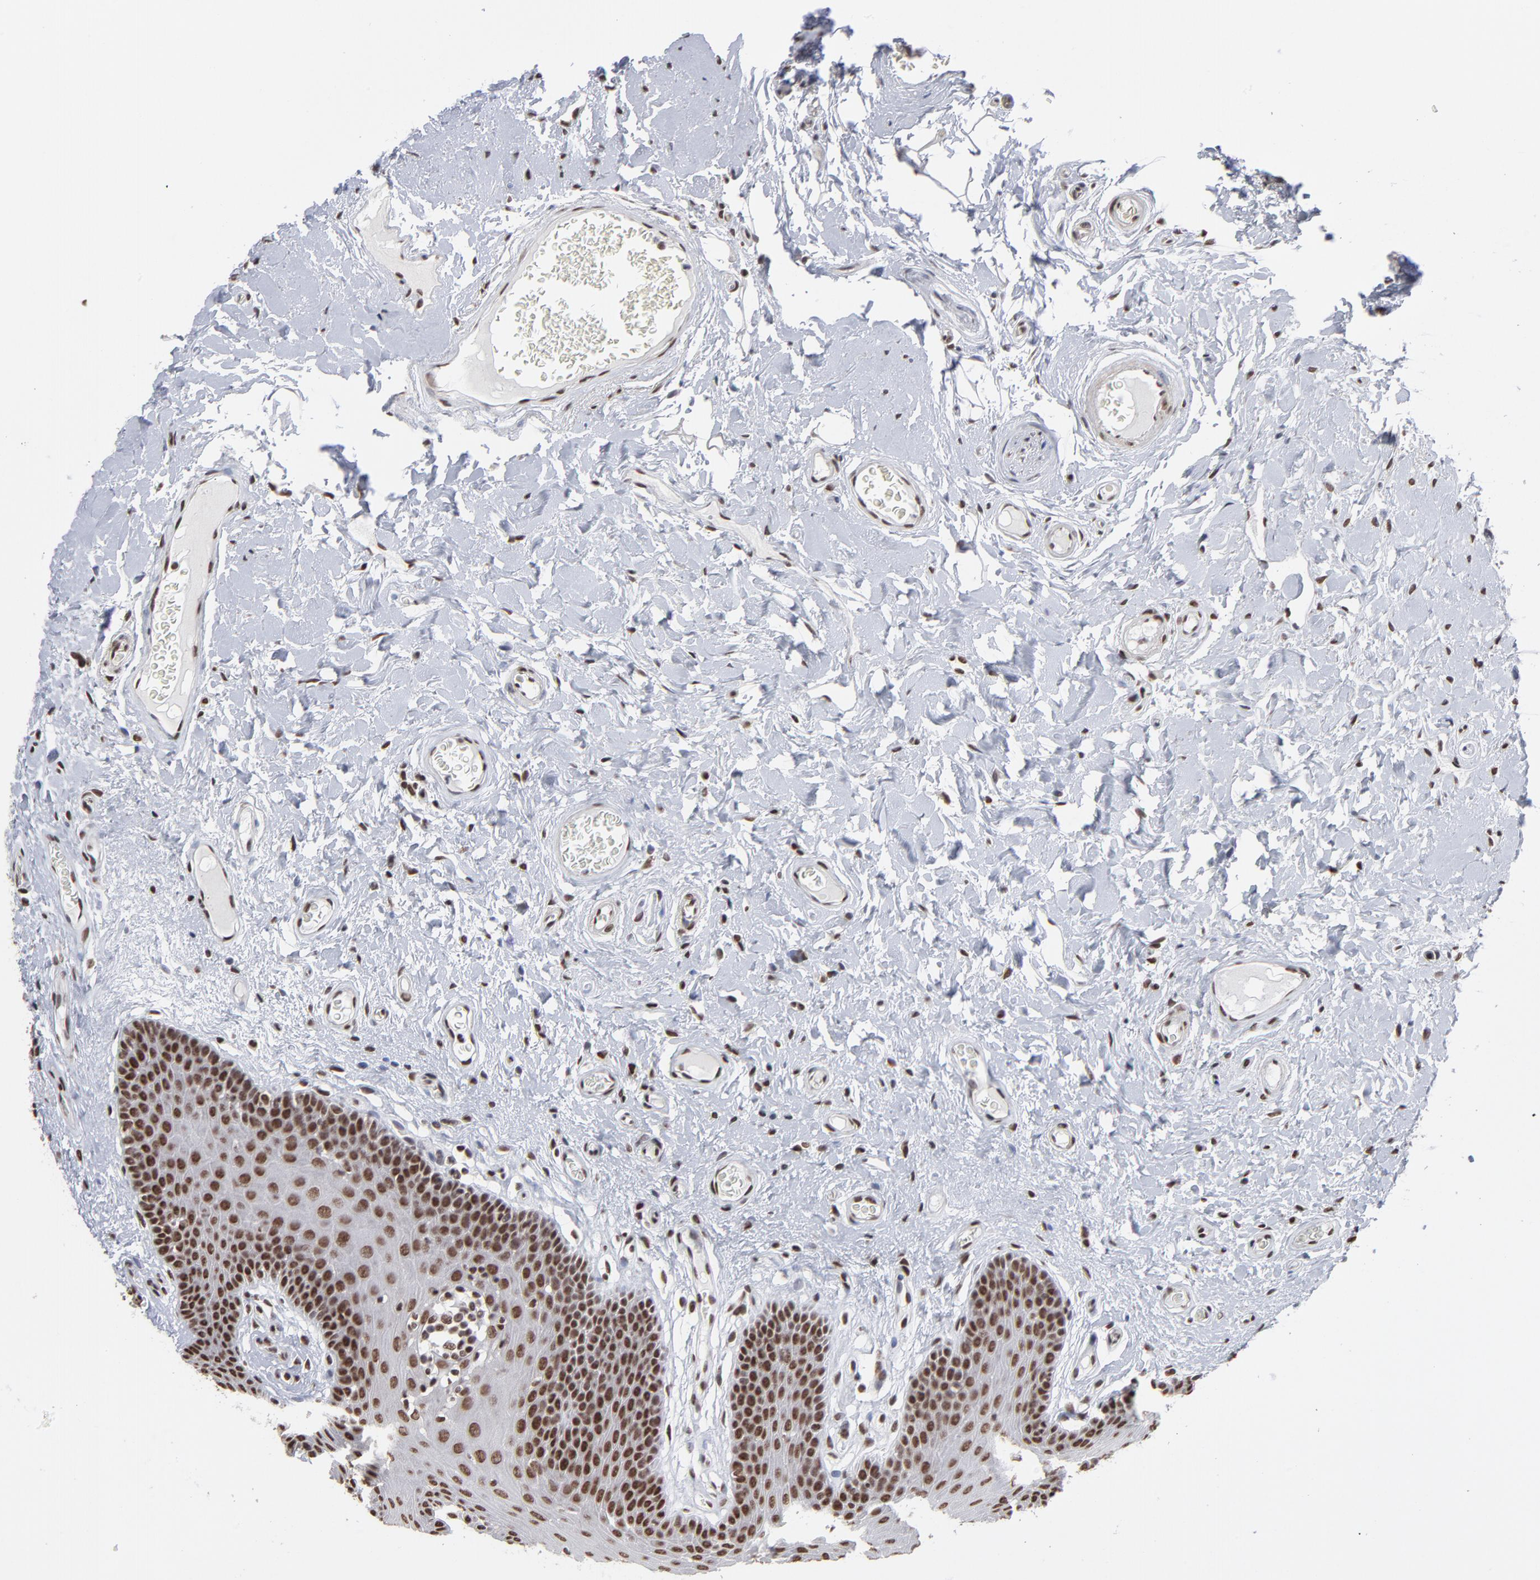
{"staining": {"intensity": "strong", "quantity": ">75%", "location": "nuclear"}, "tissue": "oral mucosa", "cell_type": "Squamous epithelial cells", "image_type": "normal", "snomed": [{"axis": "morphology", "description": "Normal tissue, NOS"}, {"axis": "morphology", "description": "Squamous cell carcinoma, NOS"}, {"axis": "topography", "description": "Skeletal muscle"}, {"axis": "topography", "description": "Oral tissue"}, {"axis": "topography", "description": "Head-Neck"}], "caption": "High-magnification brightfield microscopy of normal oral mucosa stained with DAB (brown) and counterstained with hematoxylin (blue). squamous epithelial cells exhibit strong nuclear staining is seen in about>75% of cells. Ihc stains the protein in brown and the nuclei are stained blue.", "gene": "ZNF3", "patient": {"sex": "male", "age": 71}}